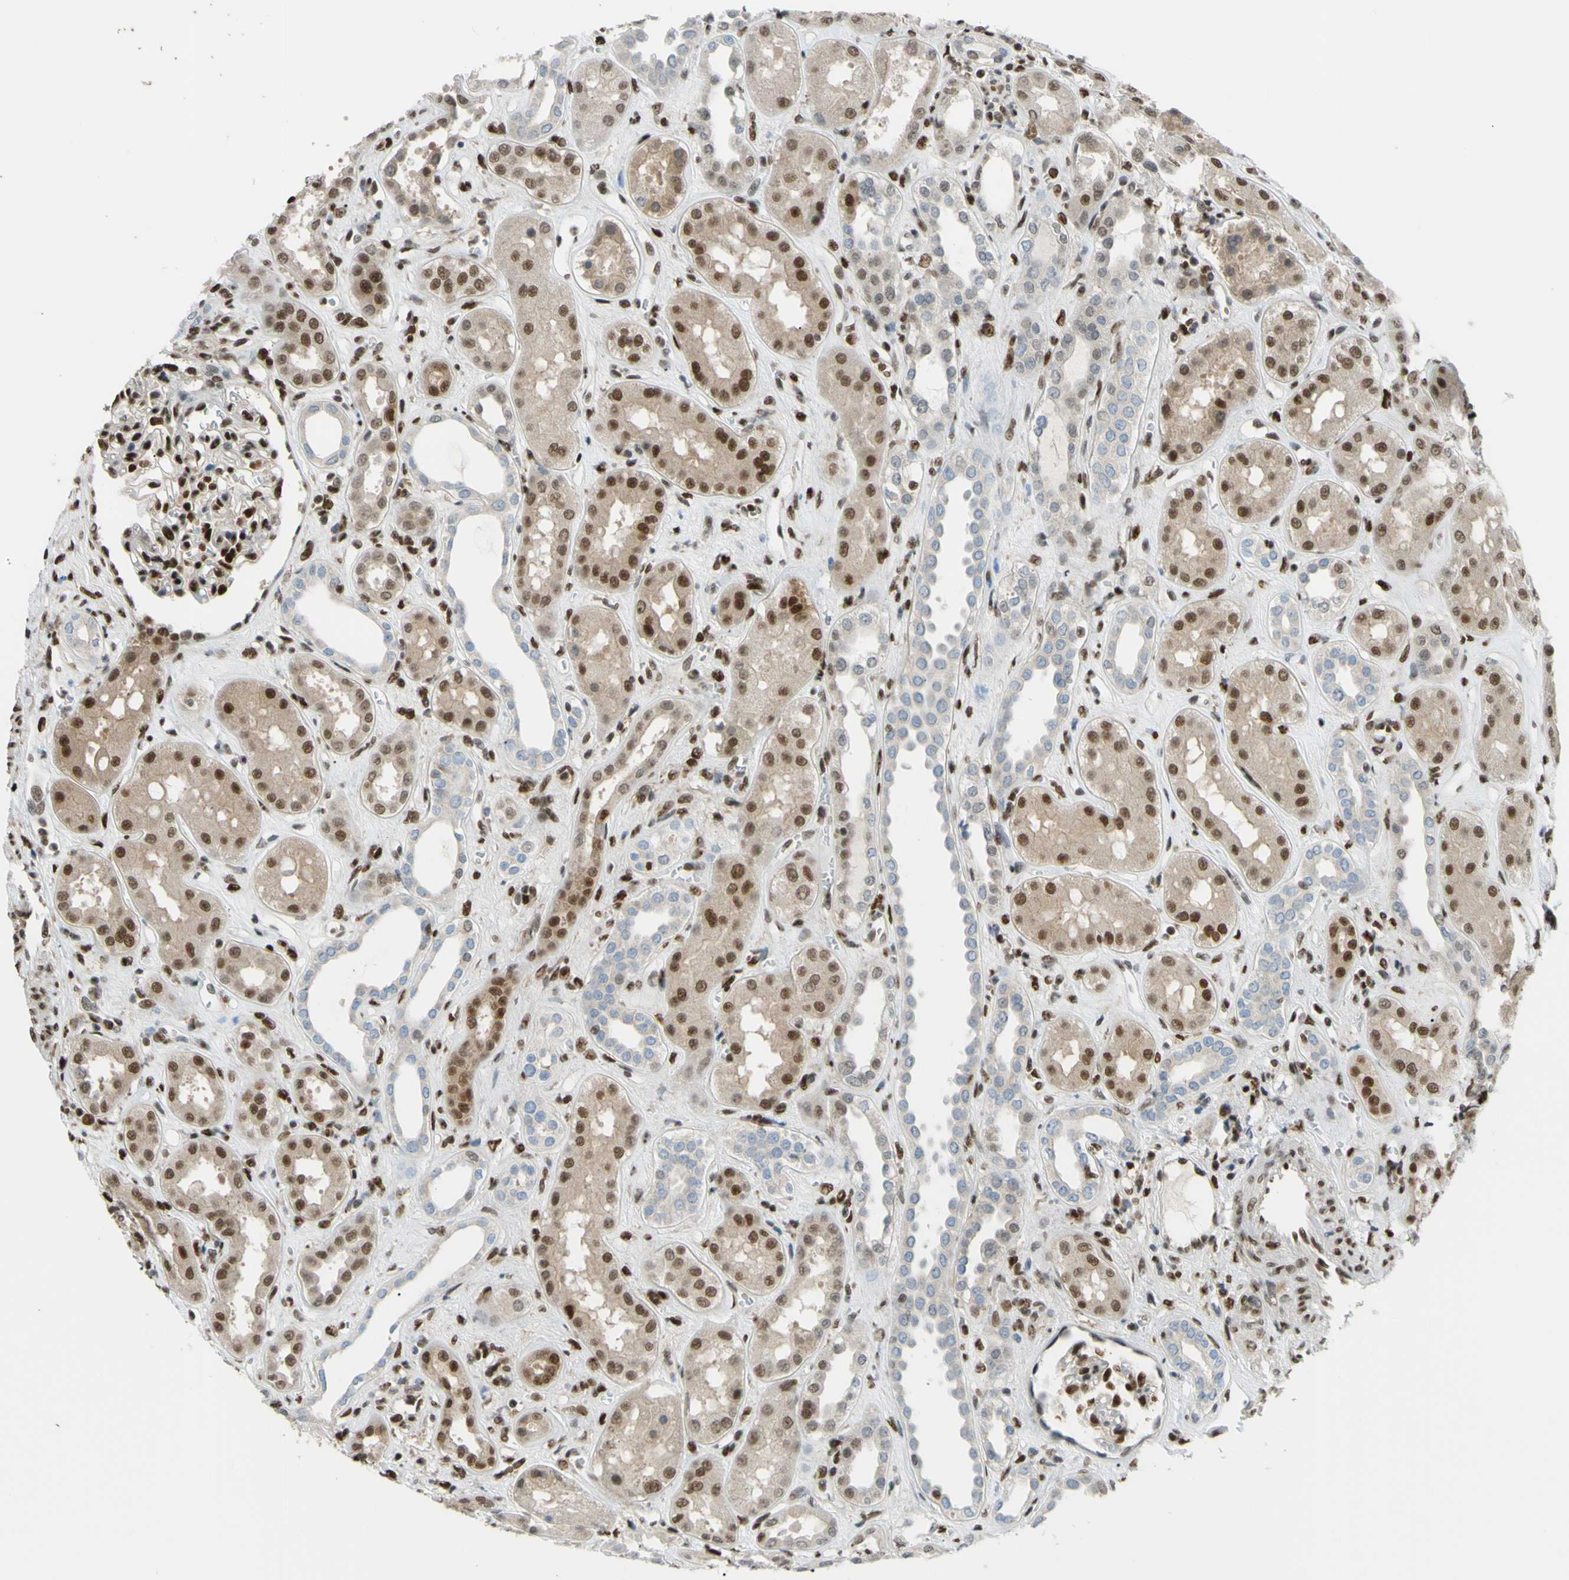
{"staining": {"intensity": "strong", "quantity": ">75%", "location": "nuclear"}, "tissue": "kidney", "cell_type": "Cells in glomeruli", "image_type": "normal", "snomed": [{"axis": "morphology", "description": "Normal tissue, NOS"}, {"axis": "topography", "description": "Kidney"}], "caption": "IHC photomicrograph of unremarkable kidney: kidney stained using IHC displays high levels of strong protein expression localized specifically in the nuclear of cells in glomeruli, appearing as a nuclear brown color.", "gene": "FKBP5", "patient": {"sex": "male", "age": 59}}